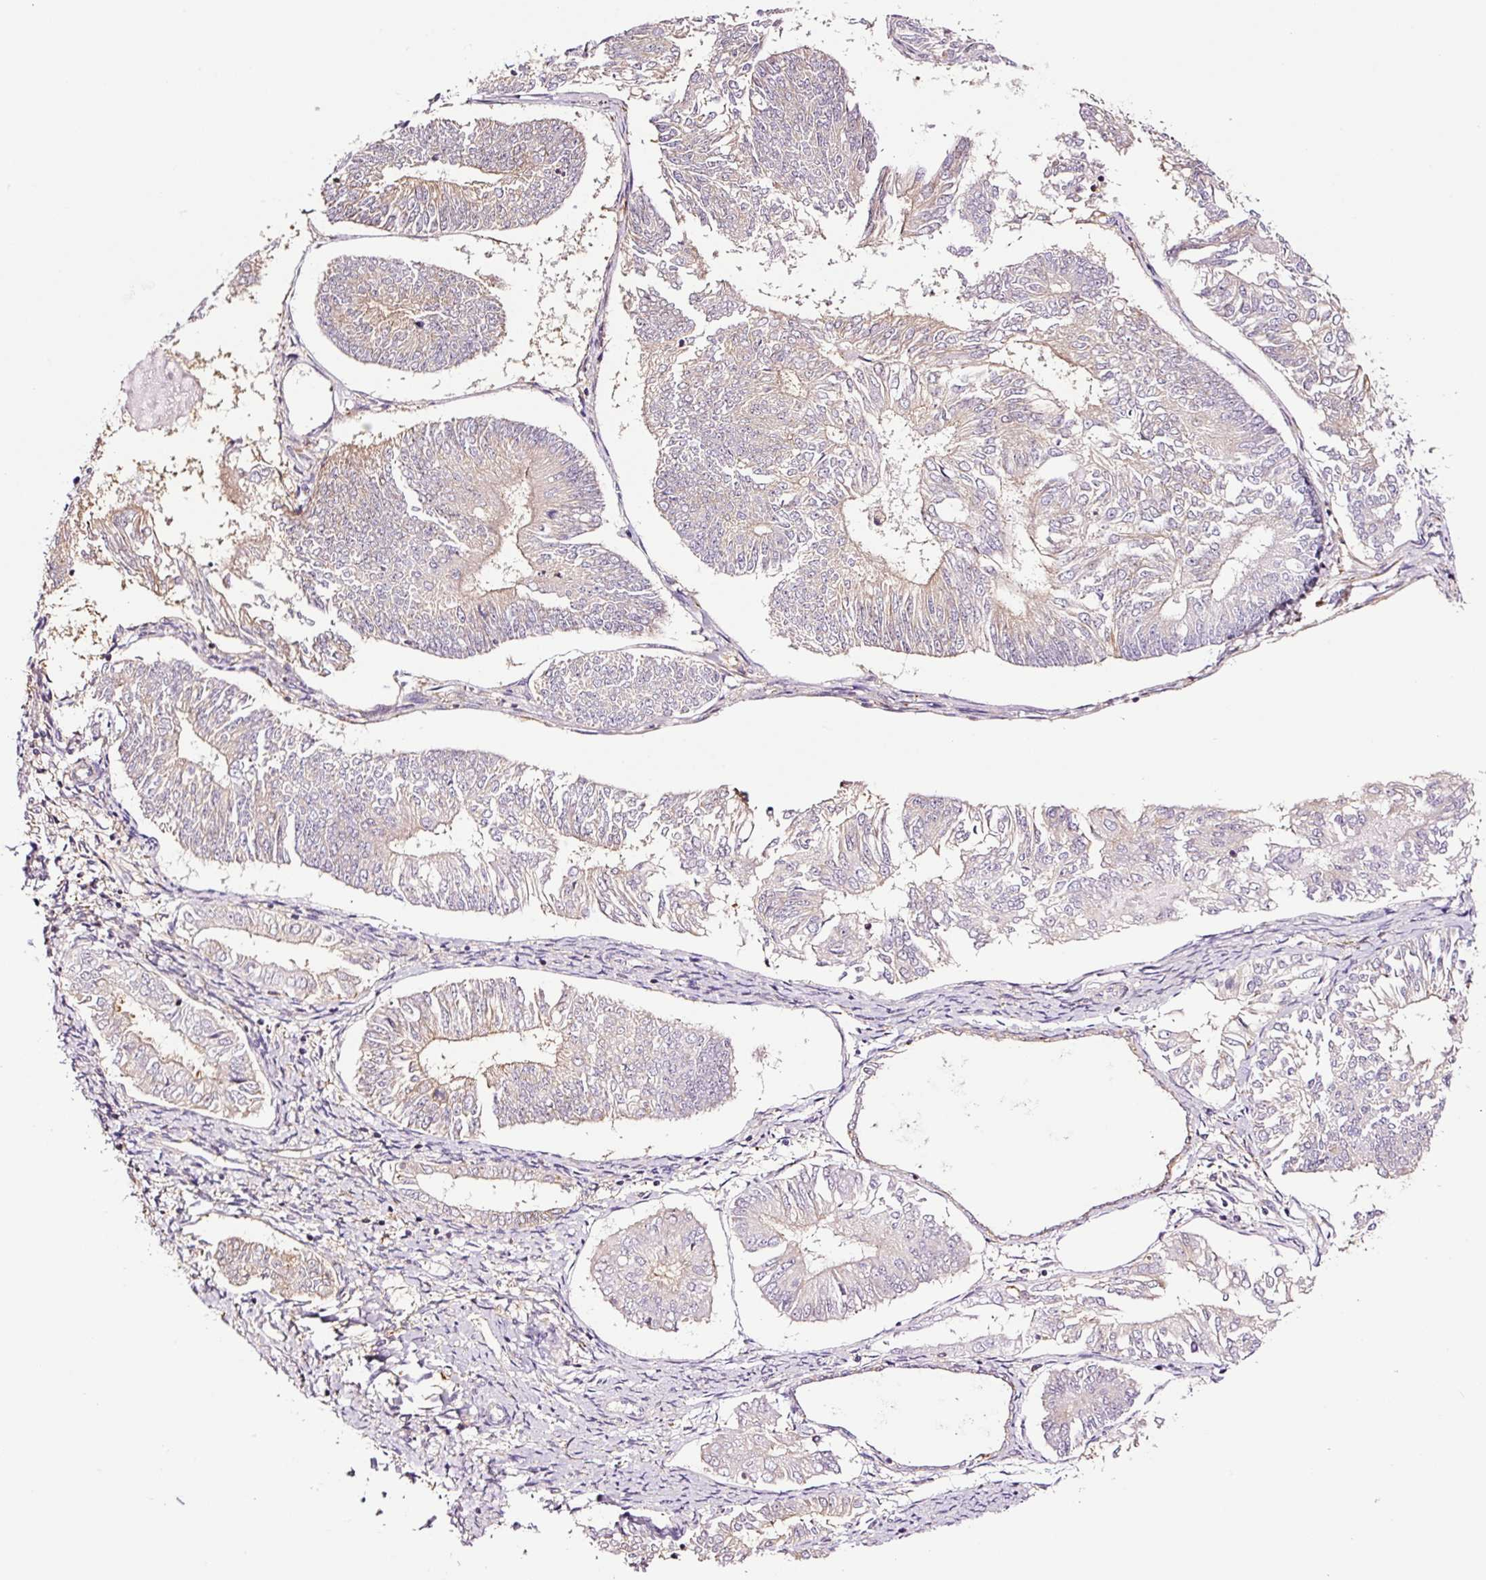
{"staining": {"intensity": "negative", "quantity": "none", "location": "none"}, "tissue": "endometrial cancer", "cell_type": "Tumor cells", "image_type": "cancer", "snomed": [{"axis": "morphology", "description": "Adenocarcinoma, NOS"}, {"axis": "topography", "description": "Endometrium"}], "caption": "Protein analysis of endometrial cancer displays no significant expression in tumor cells. Brightfield microscopy of immunohistochemistry stained with DAB (brown) and hematoxylin (blue), captured at high magnification.", "gene": "METAP1", "patient": {"sex": "female", "age": 58}}